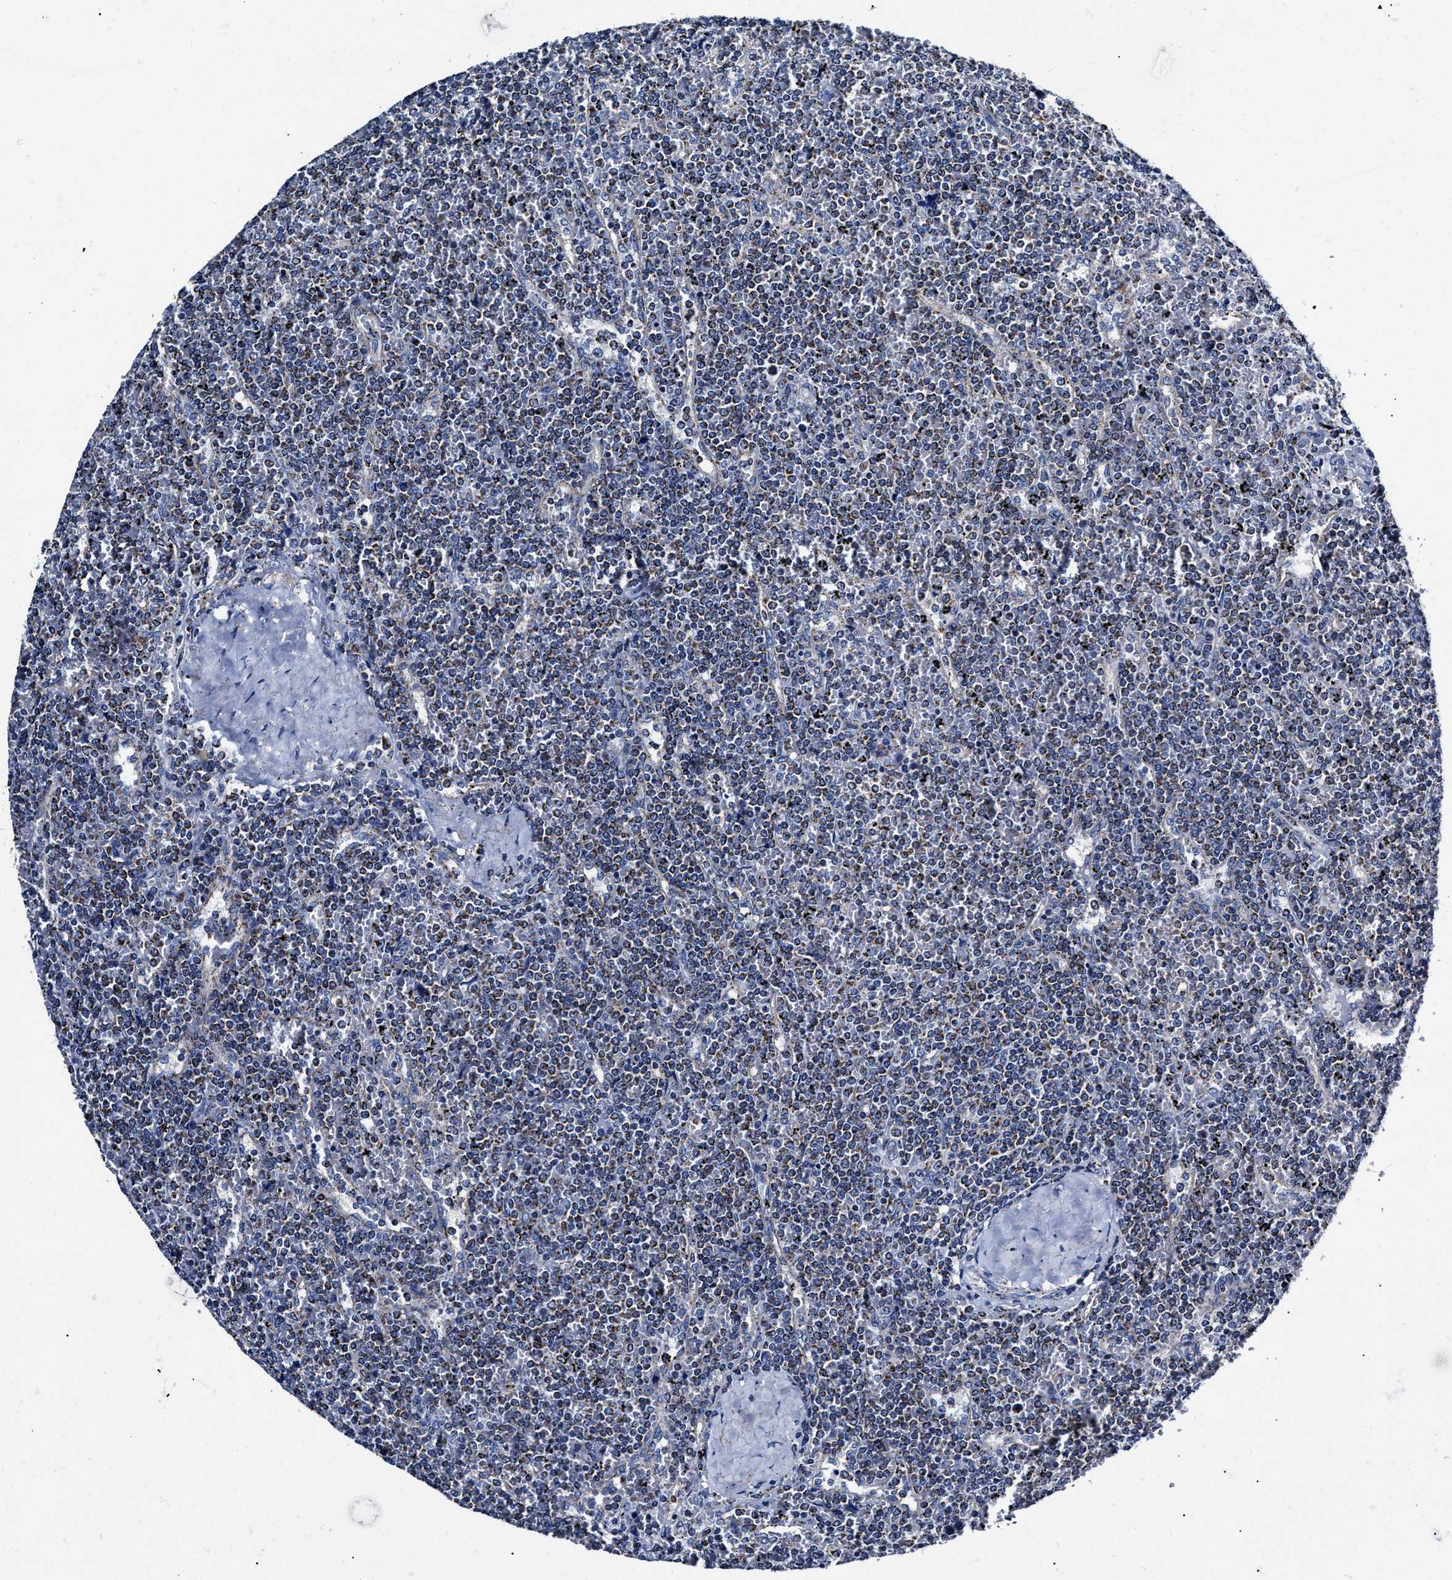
{"staining": {"intensity": "moderate", "quantity": "<25%", "location": "cytoplasmic/membranous"}, "tissue": "lymphoma", "cell_type": "Tumor cells", "image_type": "cancer", "snomed": [{"axis": "morphology", "description": "Malignant lymphoma, non-Hodgkin's type, Low grade"}, {"axis": "topography", "description": "Spleen"}], "caption": "Immunohistochemical staining of lymphoma demonstrates low levels of moderate cytoplasmic/membranous expression in about <25% of tumor cells. (Brightfield microscopy of DAB IHC at high magnification).", "gene": "HINT2", "patient": {"sex": "female", "age": 19}}